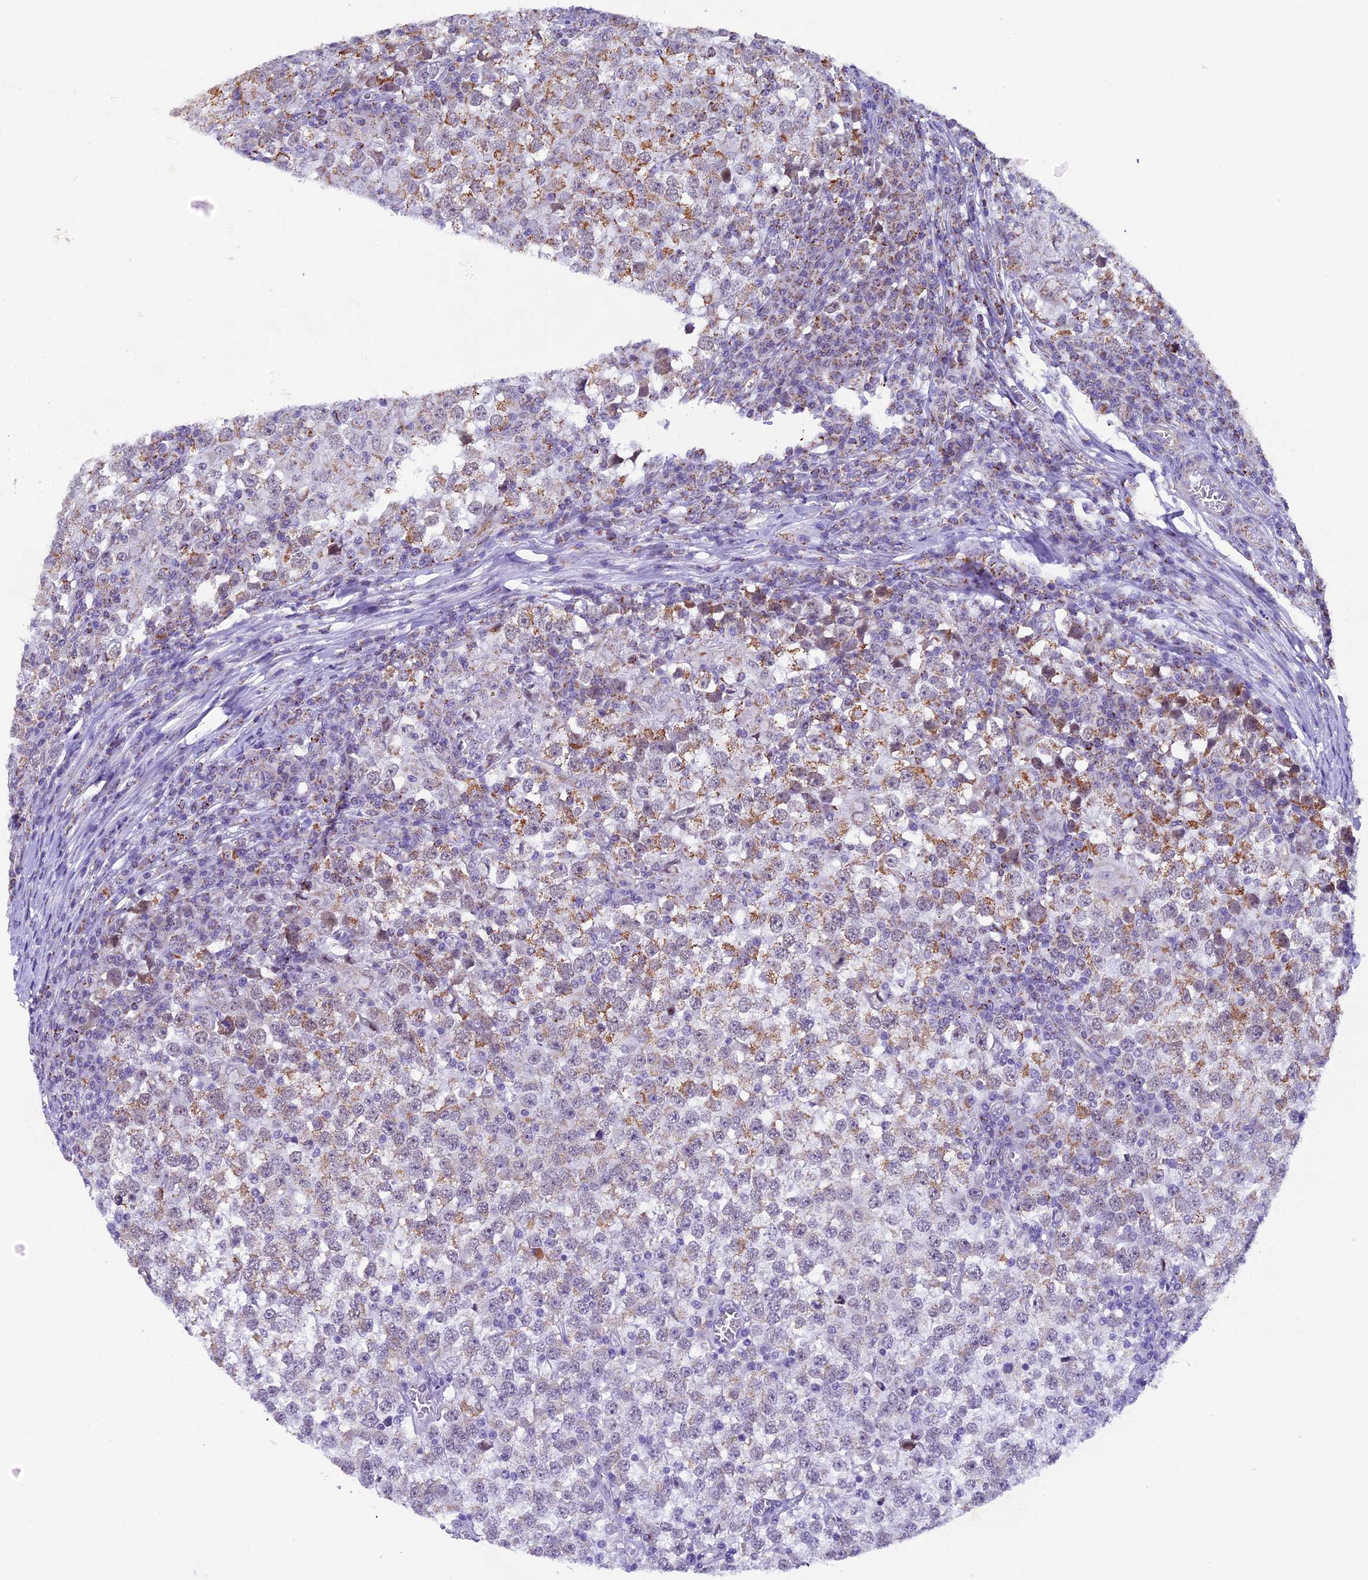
{"staining": {"intensity": "moderate", "quantity": ">75%", "location": "cytoplasmic/membranous"}, "tissue": "testis cancer", "cell_type": "Tumor cells", "image_type": "cancer", "snomed": [{"axis": "morphology", "description": "Seminoma, NOS"}, {"axis": "topography", "description": "Testis"}], "caption": "Tumor cells display medium levels of moderate cytoplasmic/membranous expression in about >75% of cells in testis cancer (seminoma).", "gene": "TFAM", "patient": {"sex": "male", "age": 65}}